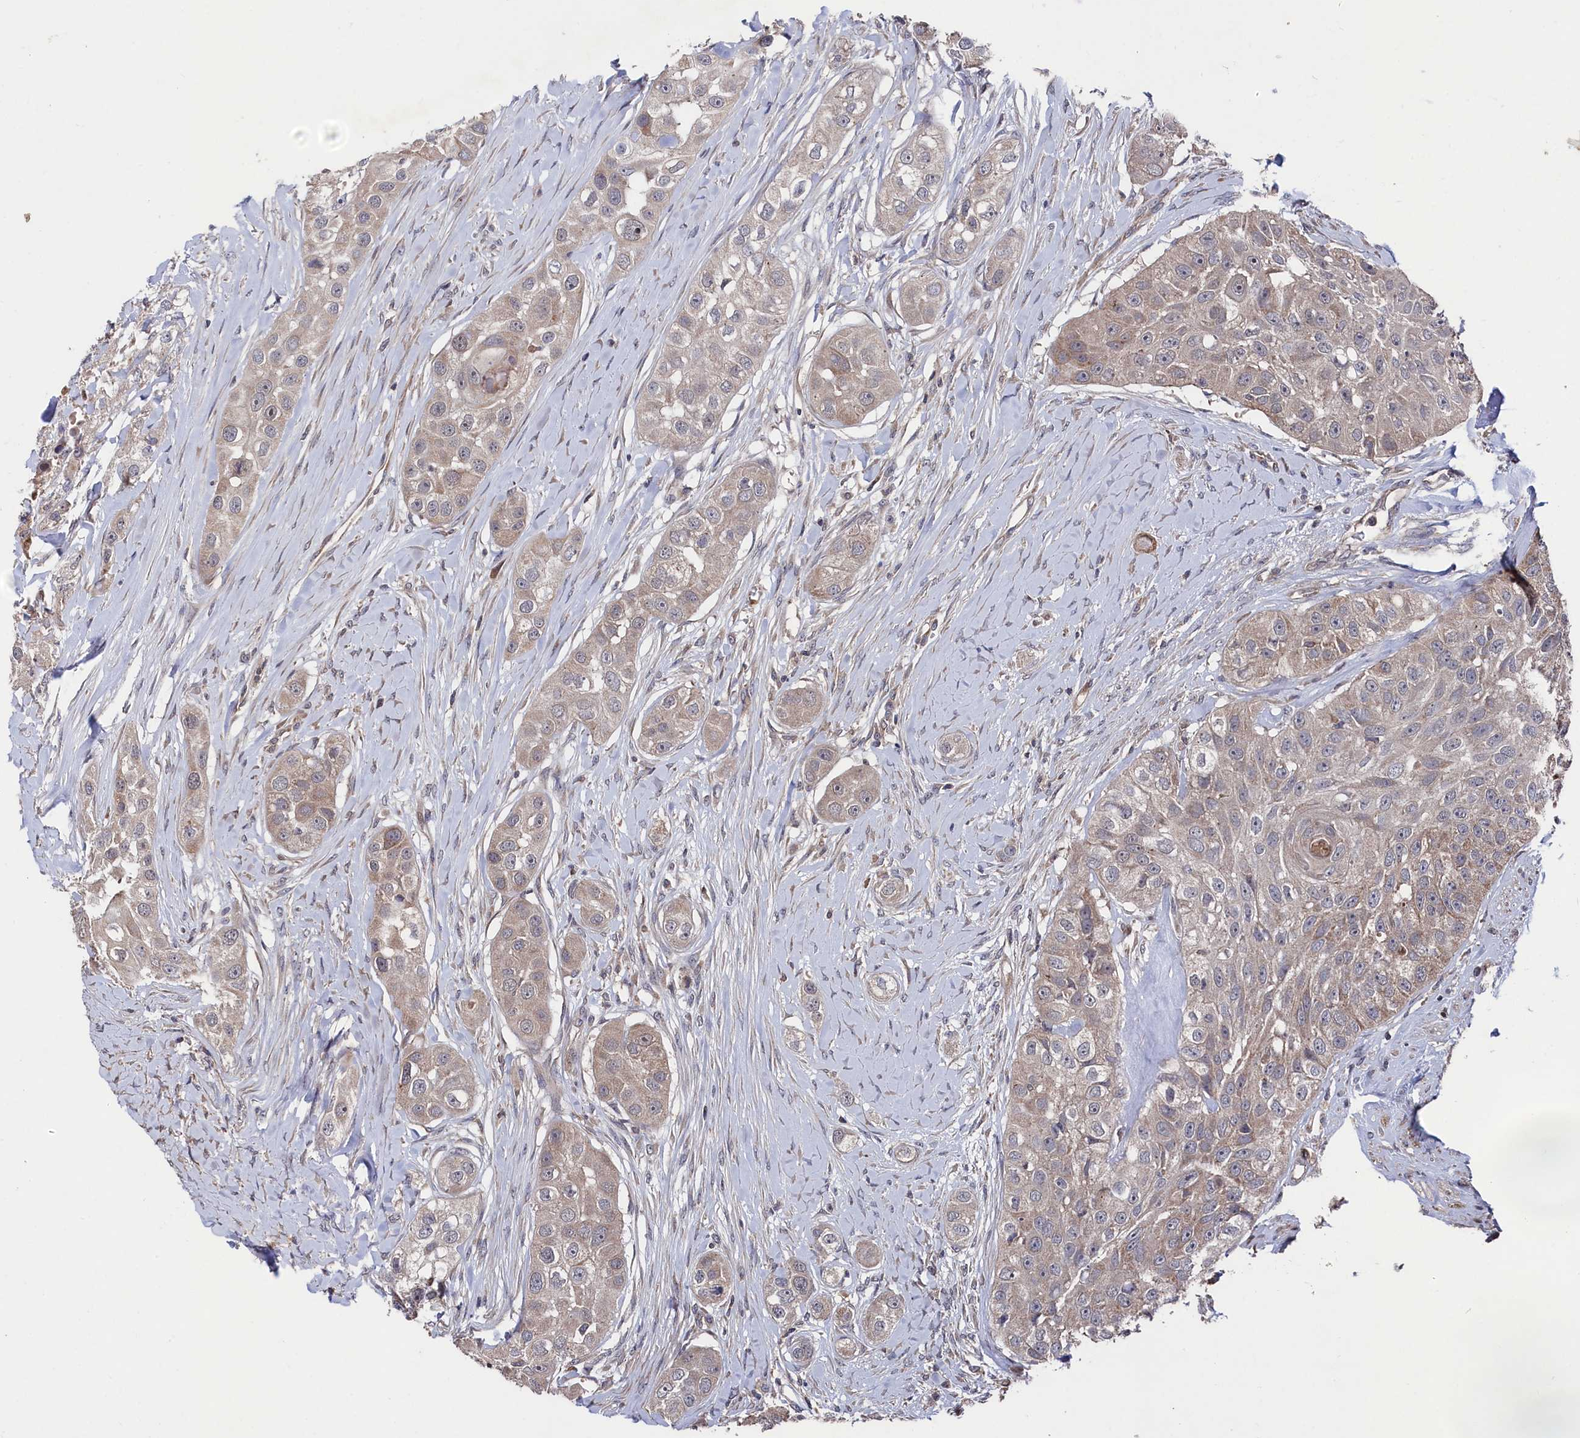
{"staining": {"intensity": "weak", "quantity": "25%-75%", "location": "cytoplasmic/membranous"}, "tissue": "head and neck cancer", "cell_type": "Tumor cells", "image_type": "cancer", "snomed": [{"axis": "morphology", "description": "Normal tissue, NOS"}, {"axis": "morphology", "description": "Squamous cell carcinoma, NOS"}, {"axis": "topography", "description": "Skeletal muscle"}, {"axis": "topography", "description": "Head-Neck"}], "caption": "Protein staining demonstrates weak cytoplasmic/membranous expression in about 25%-75% of tumor cells in squamous cell carcinoma (head and neck).", "gene": "SUPV3L1", "patient": {"sex": "male", "age": 51}}